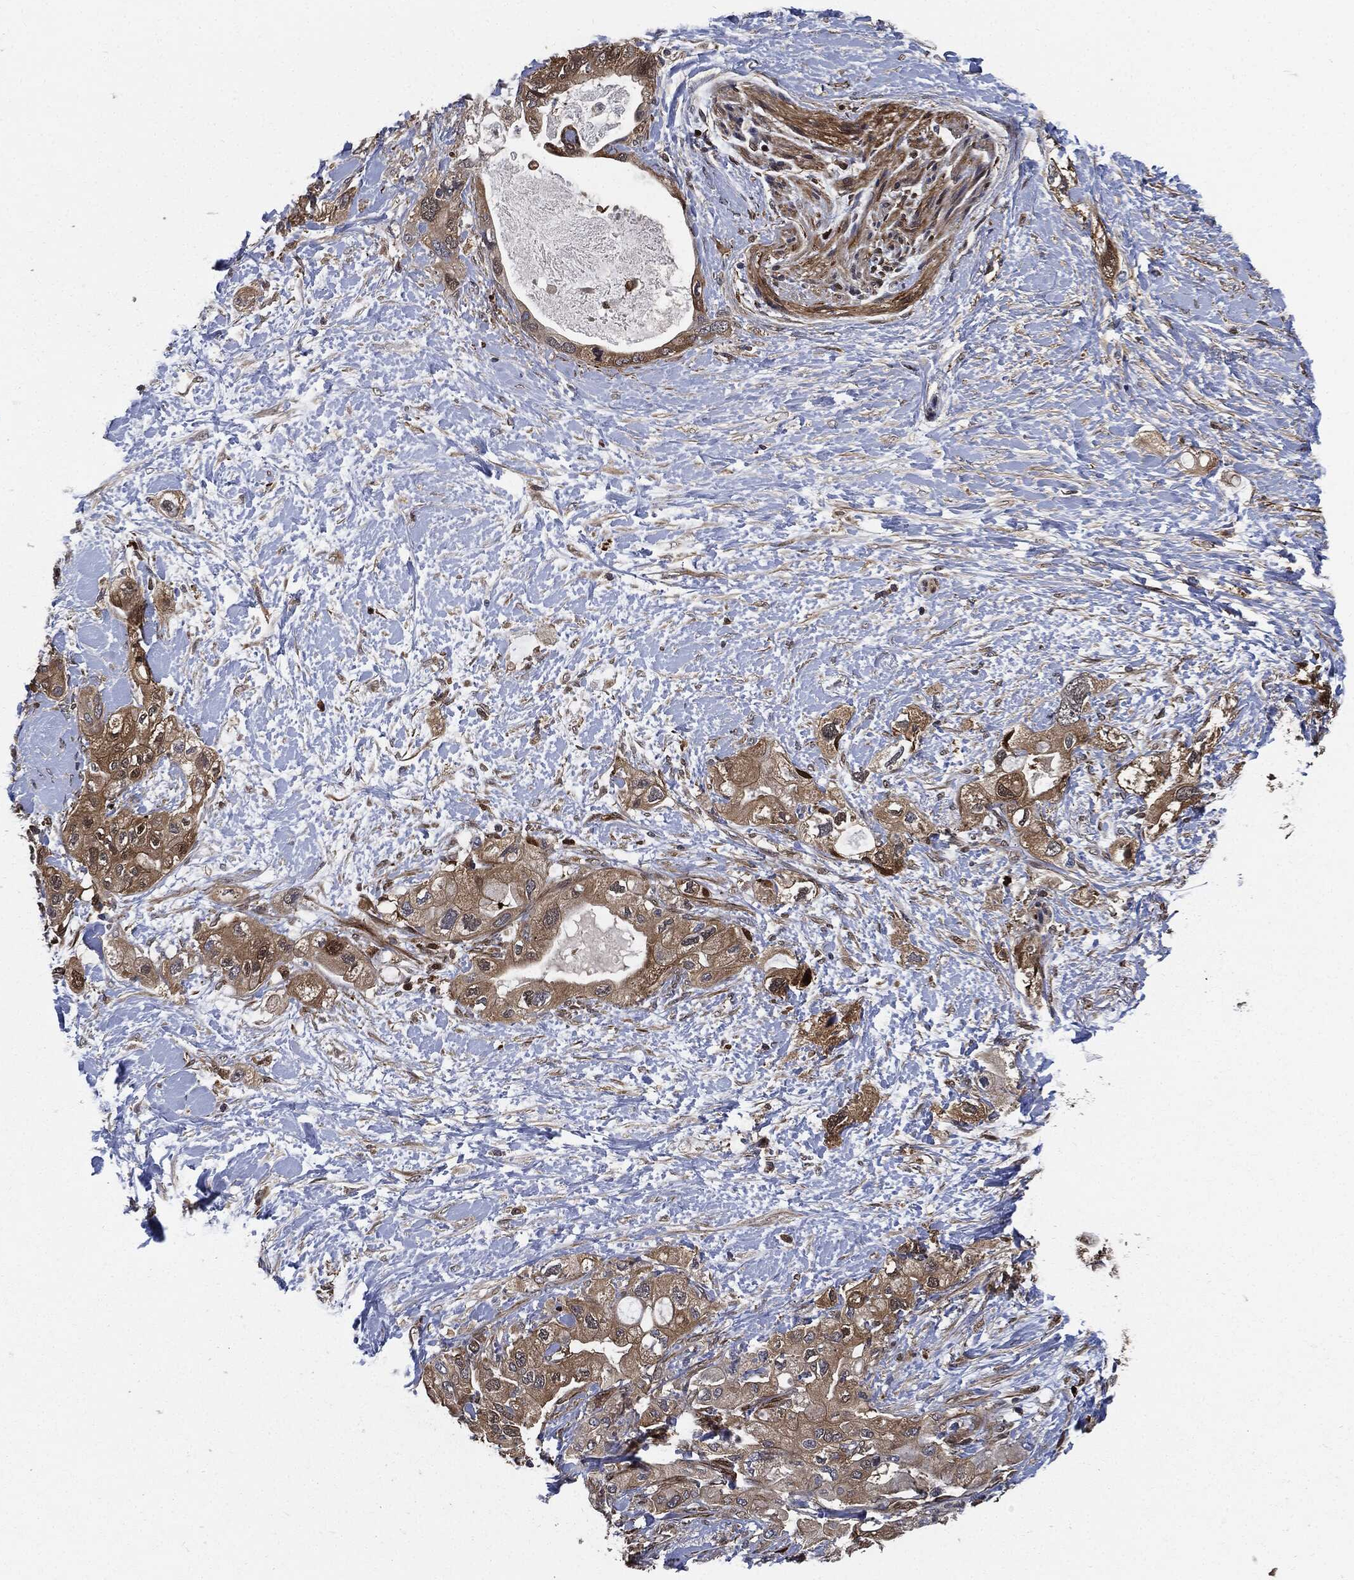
{"staining": {"intensity": "weak", "quantity": ">75%", "location": "cytoplasmic/membranous,nuclear"}, "tissue": "pancreatic cancer", "cell_type": "Tumor cells", "image_type": "cancer", "snomed": [{"axis": "morphology", "description": "Adenocarcinoma, NOS"}, {"axis": "topography", "description": "Pancreas"}], "caption": "Immunohistochemical staining of pancreatic adenocarcinoma exhibits weak cytoplasmic/membranous and nuclear protein positivity in about >75% of tumor cells. (Brightfield microscopy of DAB IHC at high magnification).", "gene": "PRDX2", "patient": {"sex": "female", "age": 56}}